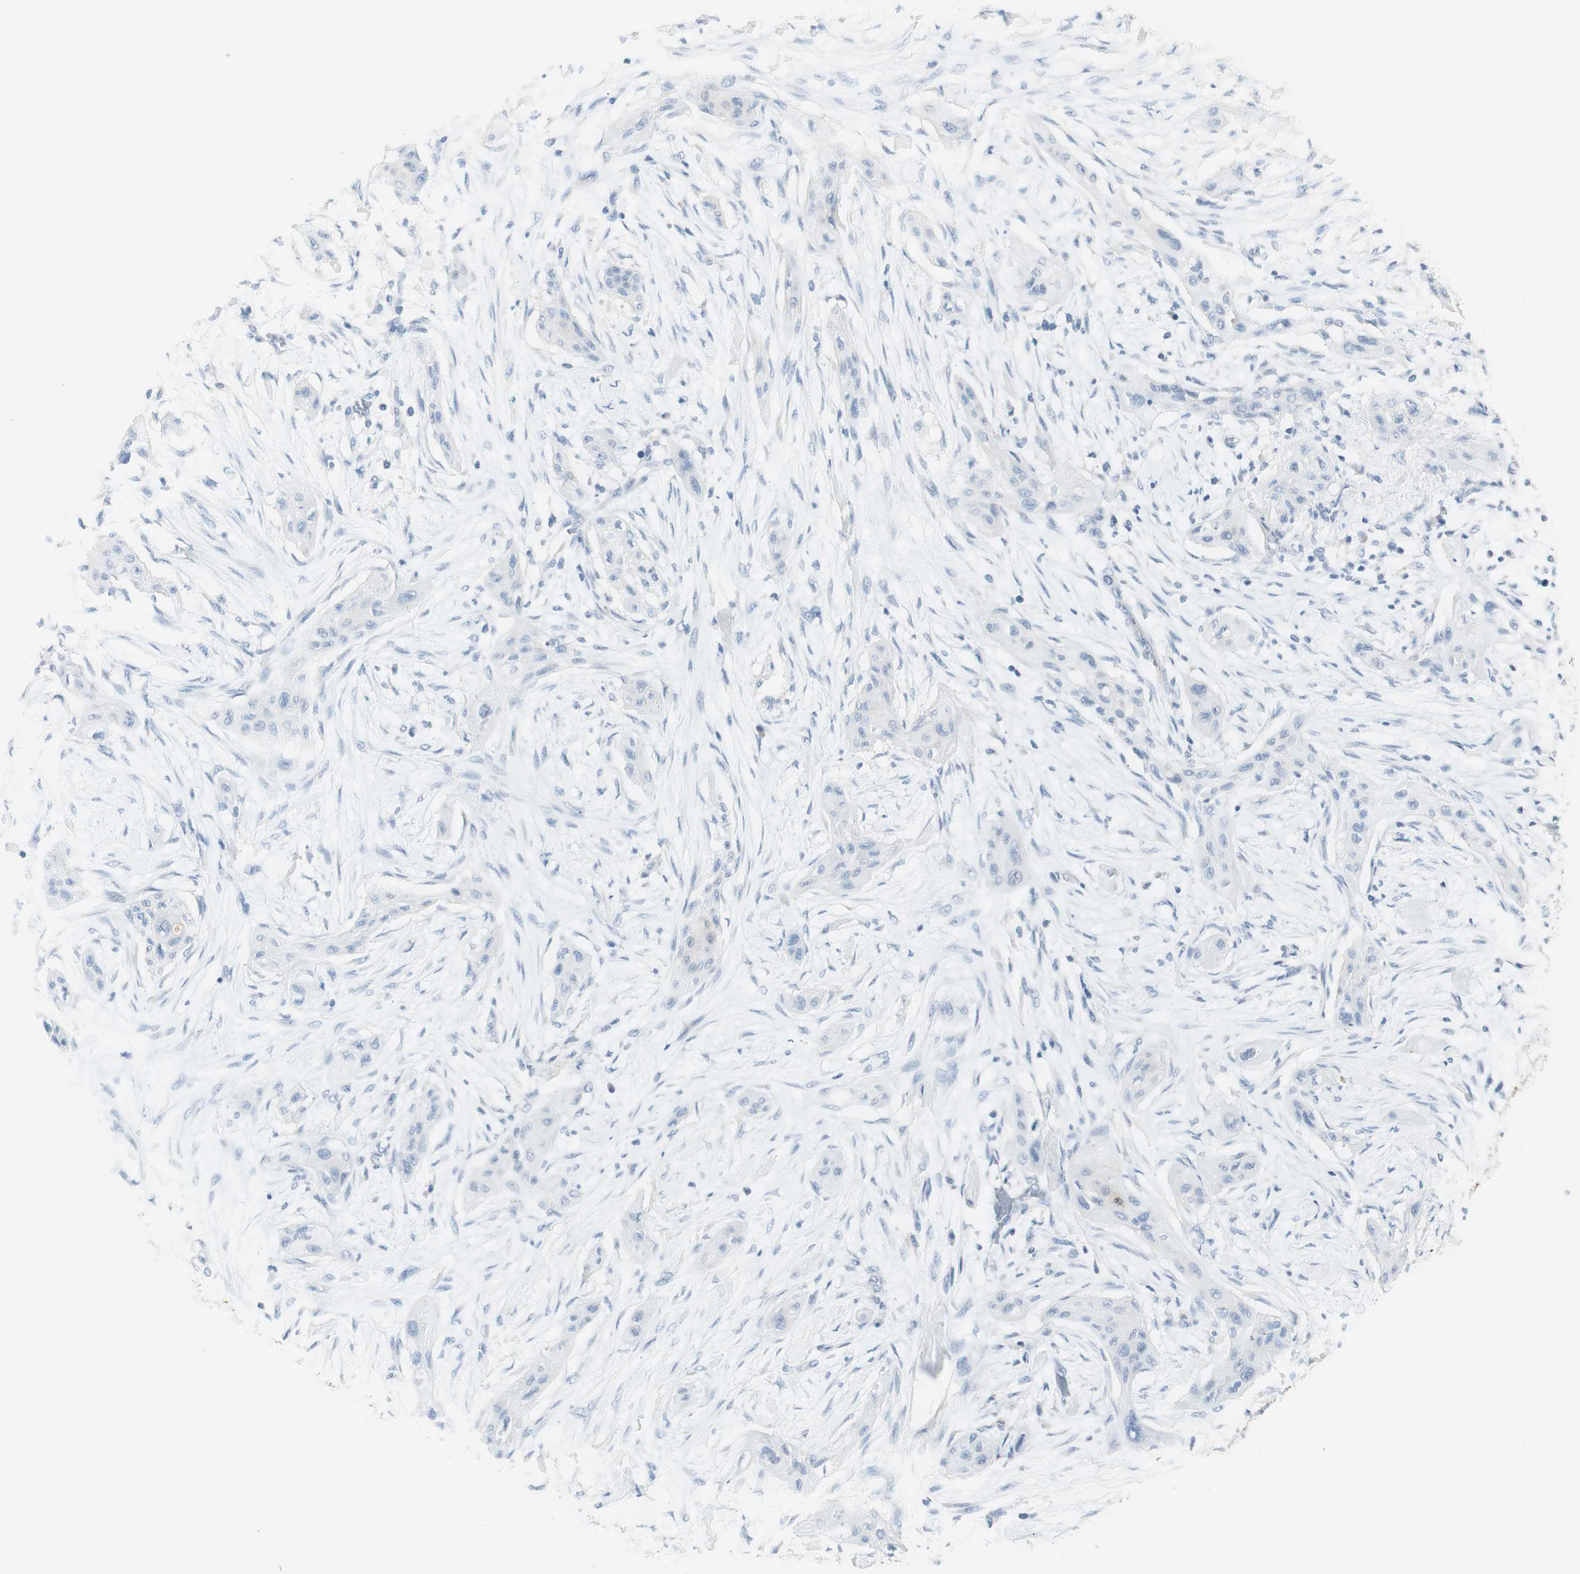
{"staining": {"intensity": "negative", "quantity": "none", "location": "none"}, "tissue": "lung cancer", "cell_type": "Tumor cells", "image_type": "cancer", "snomed": [{"axis": "morphology", "description": "Squamous cell carcinoma, NOS"}, {"axis": "topography", "description": "Lung"}], "caption": "Immunohistochemical staining of human lung cancer exhibits no significant positivity in tumor cells.", "gene": "ART3", "patient": {"sex": "female", "age": 47}}